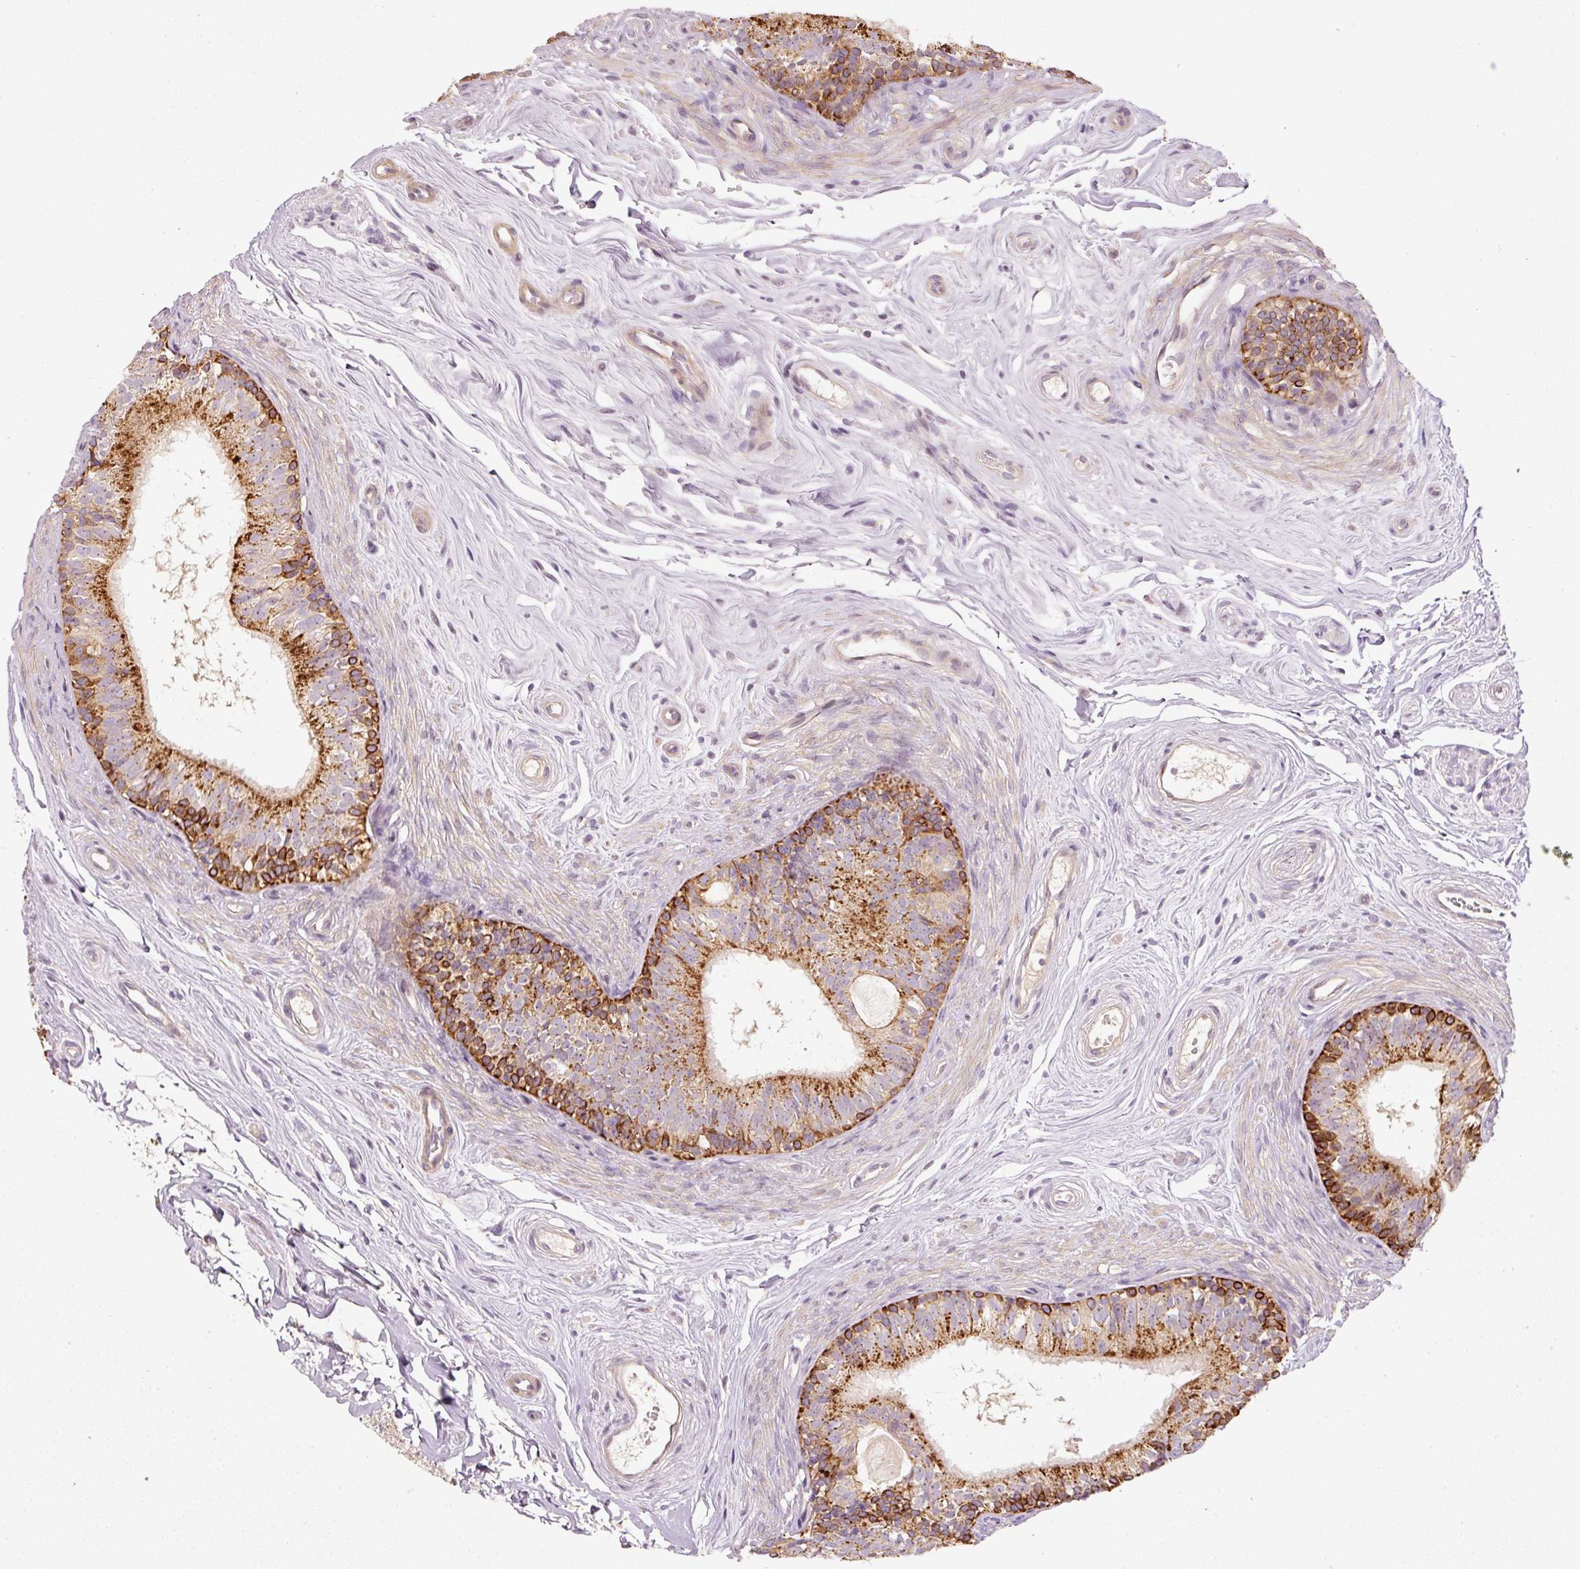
{"staining": {"intensity": "strong", "quantity": "25%-75%", "location": "cytoplasmic/membranous"}, "tissue": "epididymis", "cell_type": "Glandular cells", "image_type": "normal", "snomed": [{"axis": "morphology", "description": "Normal tissue, NOS"}, {"axis": "topography", "description": "Epididymis"}], "caption": "Benign epididymis was stained to show a protein in brown. There is high levels of strong cytoplasmic/membranous staining in about 25%-75% of glandular cells. (DAB = brown stain, brightfield microscopy at high magnification).", "gene": "MAP10", "patient": {"sex": "male", "age": 45}}